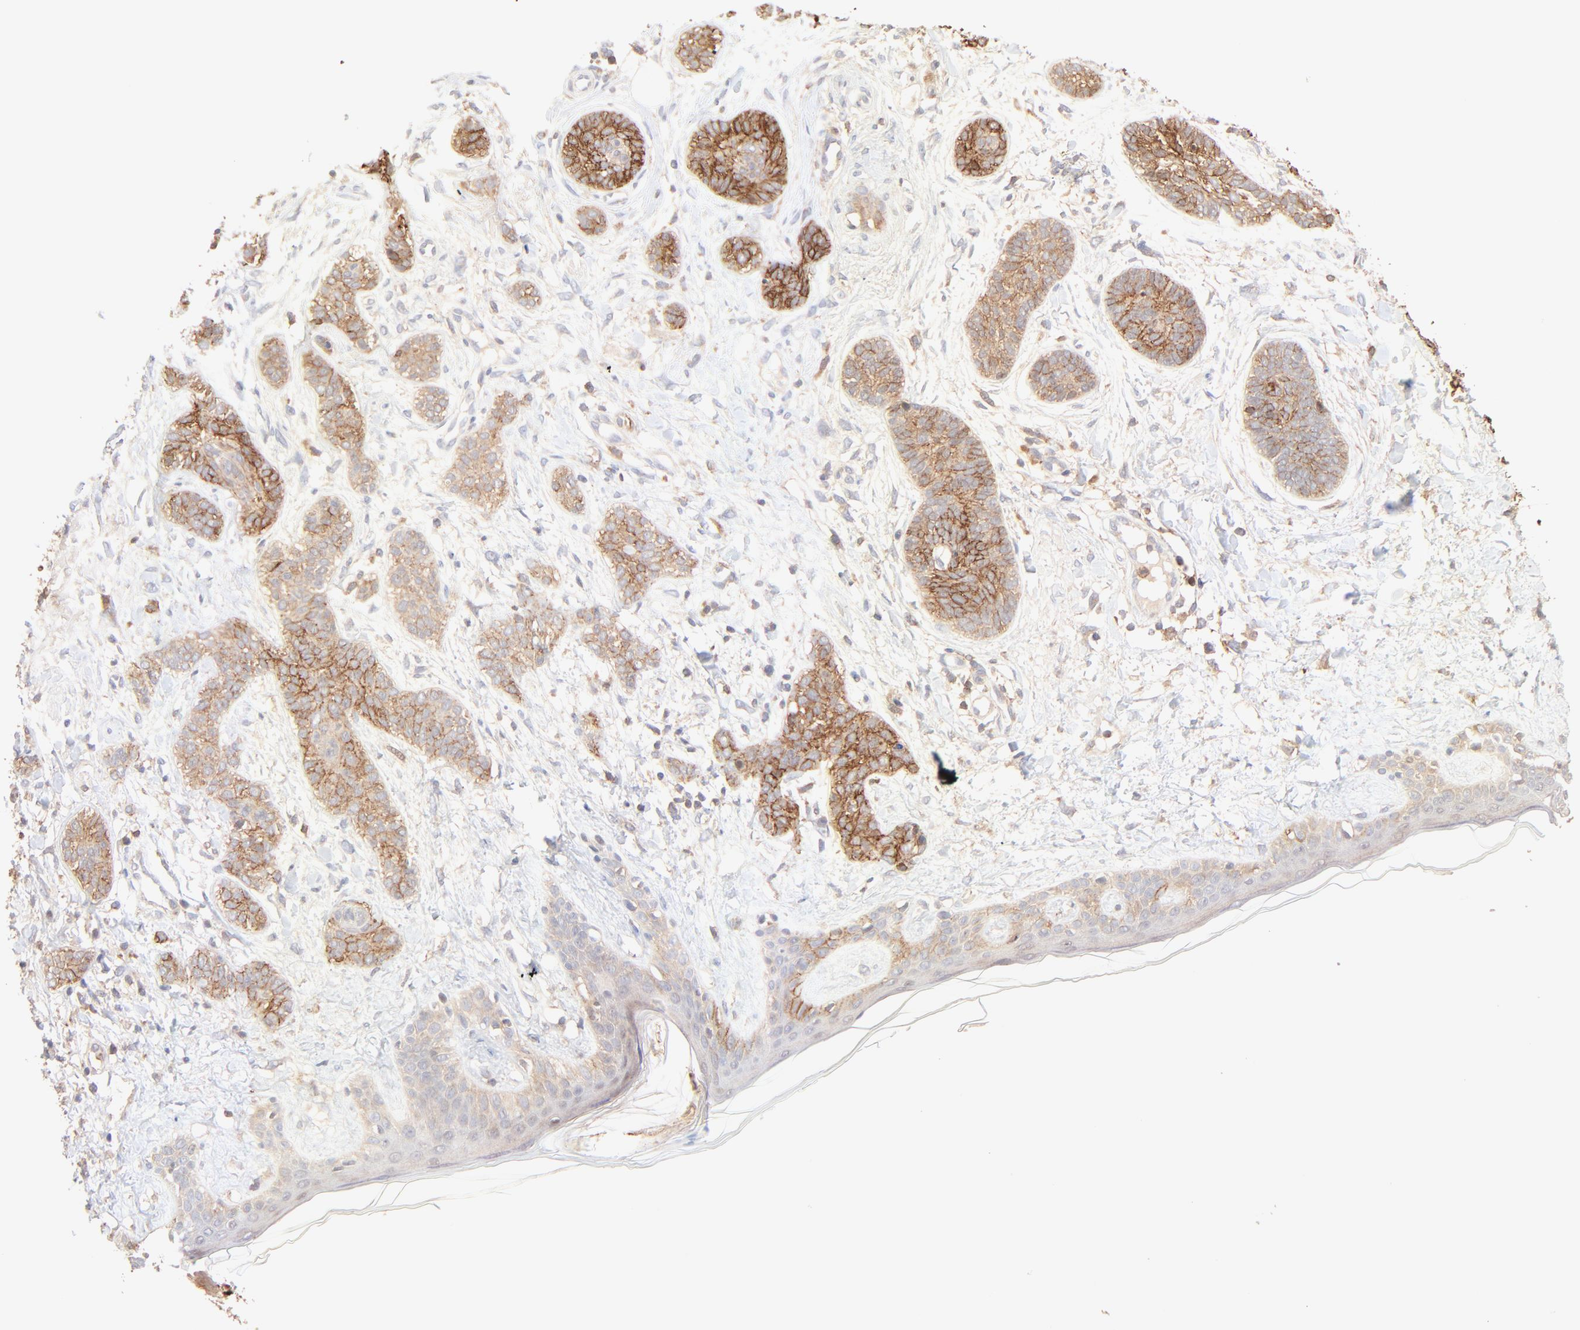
{"staining": {"intensity": "strong", "quantity": ">75%", "location": "cytoplasmic/membranous"}, "tissue": "skin cancer", "cell_type": "Tumor cells", "image_type": "cancer", "snomed": [{"axis": "morphology", "description": "Normal tissue, NOS"}, {"axis": "morphology", "description": "Basal cell carcinoma"}, {"axis": "topography", "description": "Skin"}], "caption": "A brown stain labels strong cytoplasmic/membranous staining of a protein in human skin cancer tumor cells.", "gene": "CSPG4", "patient": {"sex": "male", "age": 63}}